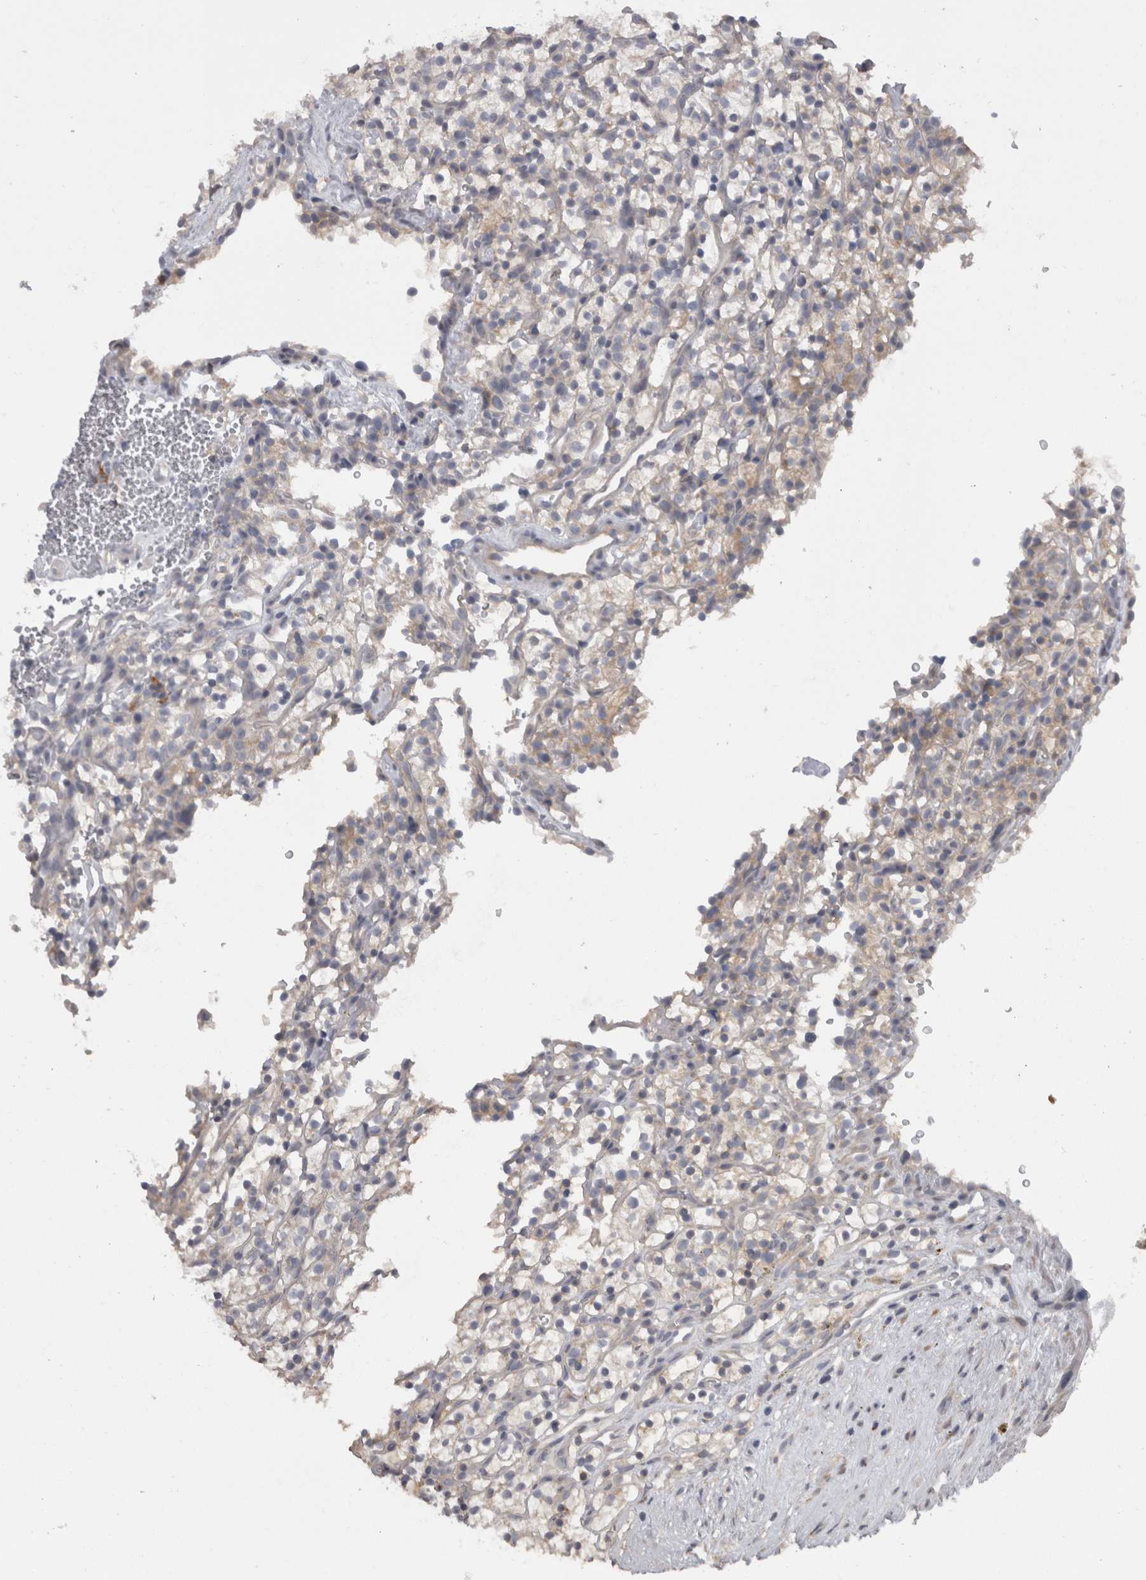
{"staining": {"intensity": "weak", "quantity": "25%-75%", "location": "cytoplasmic/membranous"}, "tissue": "renal cancer", "cell_type": "Tumor cells", "image_type": "cancer", "snomed": [{"axis": "morphology", "description": "Adenocarcinoma, NOS"}, {"axis": "topography", "description": "Kidney"}], "caption": "Immunohistochemistry image of adenocarcinoma (renal) stained for a protein (brown), which displays low levels of weak cytoplasmic/membranous staining in approximately 25%-75% of tumor cells.", "gene": "CAMK2D", "patient": {"sex": "female", "age": 57}}